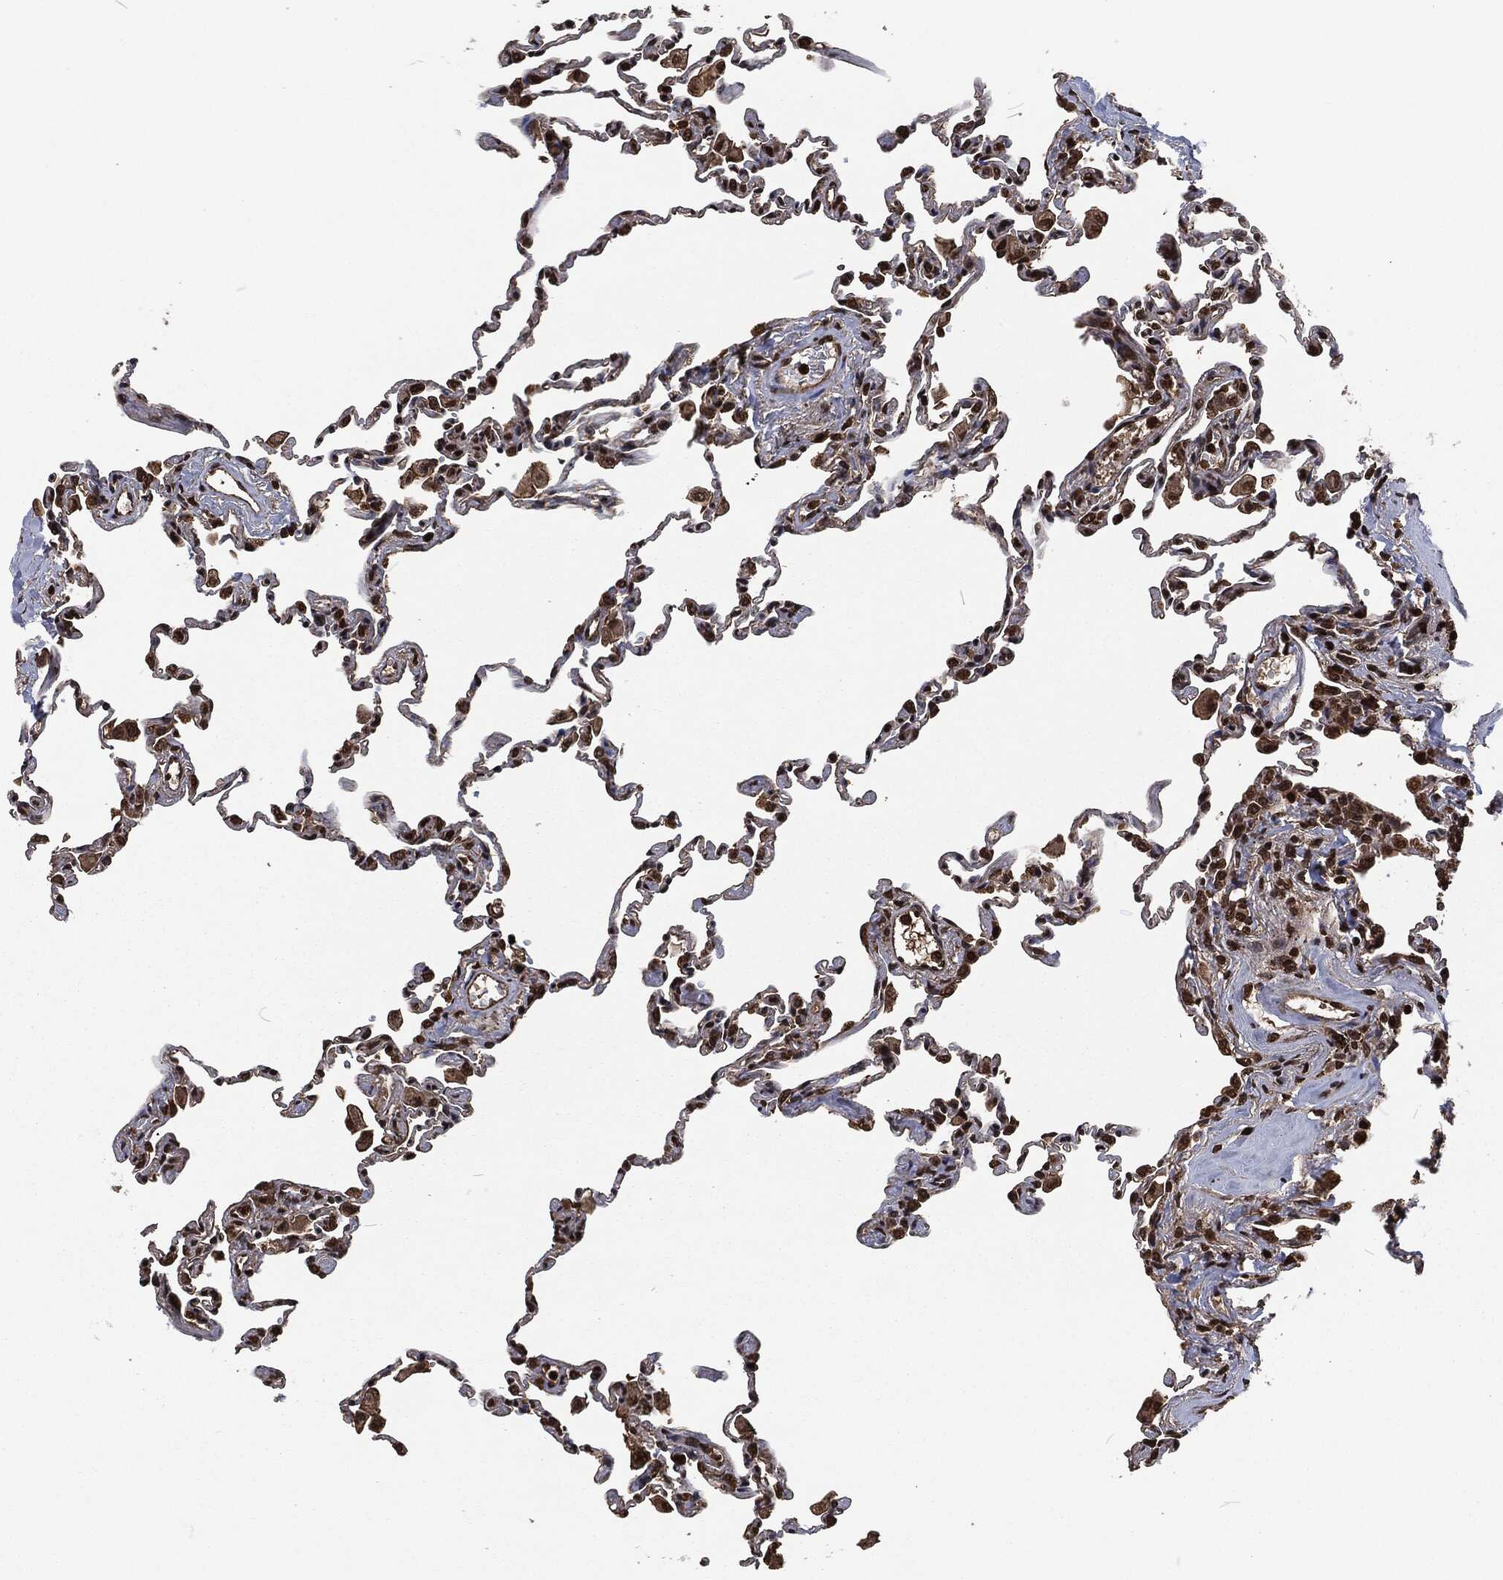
{"staining": {"intensity": "strong", "quantity": ">75%", "location": "nuclear"}, "tissue": "lung", "cell_type": "Alveolar cells", "image_type": "normal", "snomed": [{"axis": "morphology", "description": "Normal tissue, NOS"}, {"axis": "topography", "description": "Lung"}], "caption": "Human lung stained with a brown dye displays strong nuclear positive expression in approximately >75% of alveolar cells.", "gene": "SNAI1", "patient": {"sex": "female", "age": 57}}